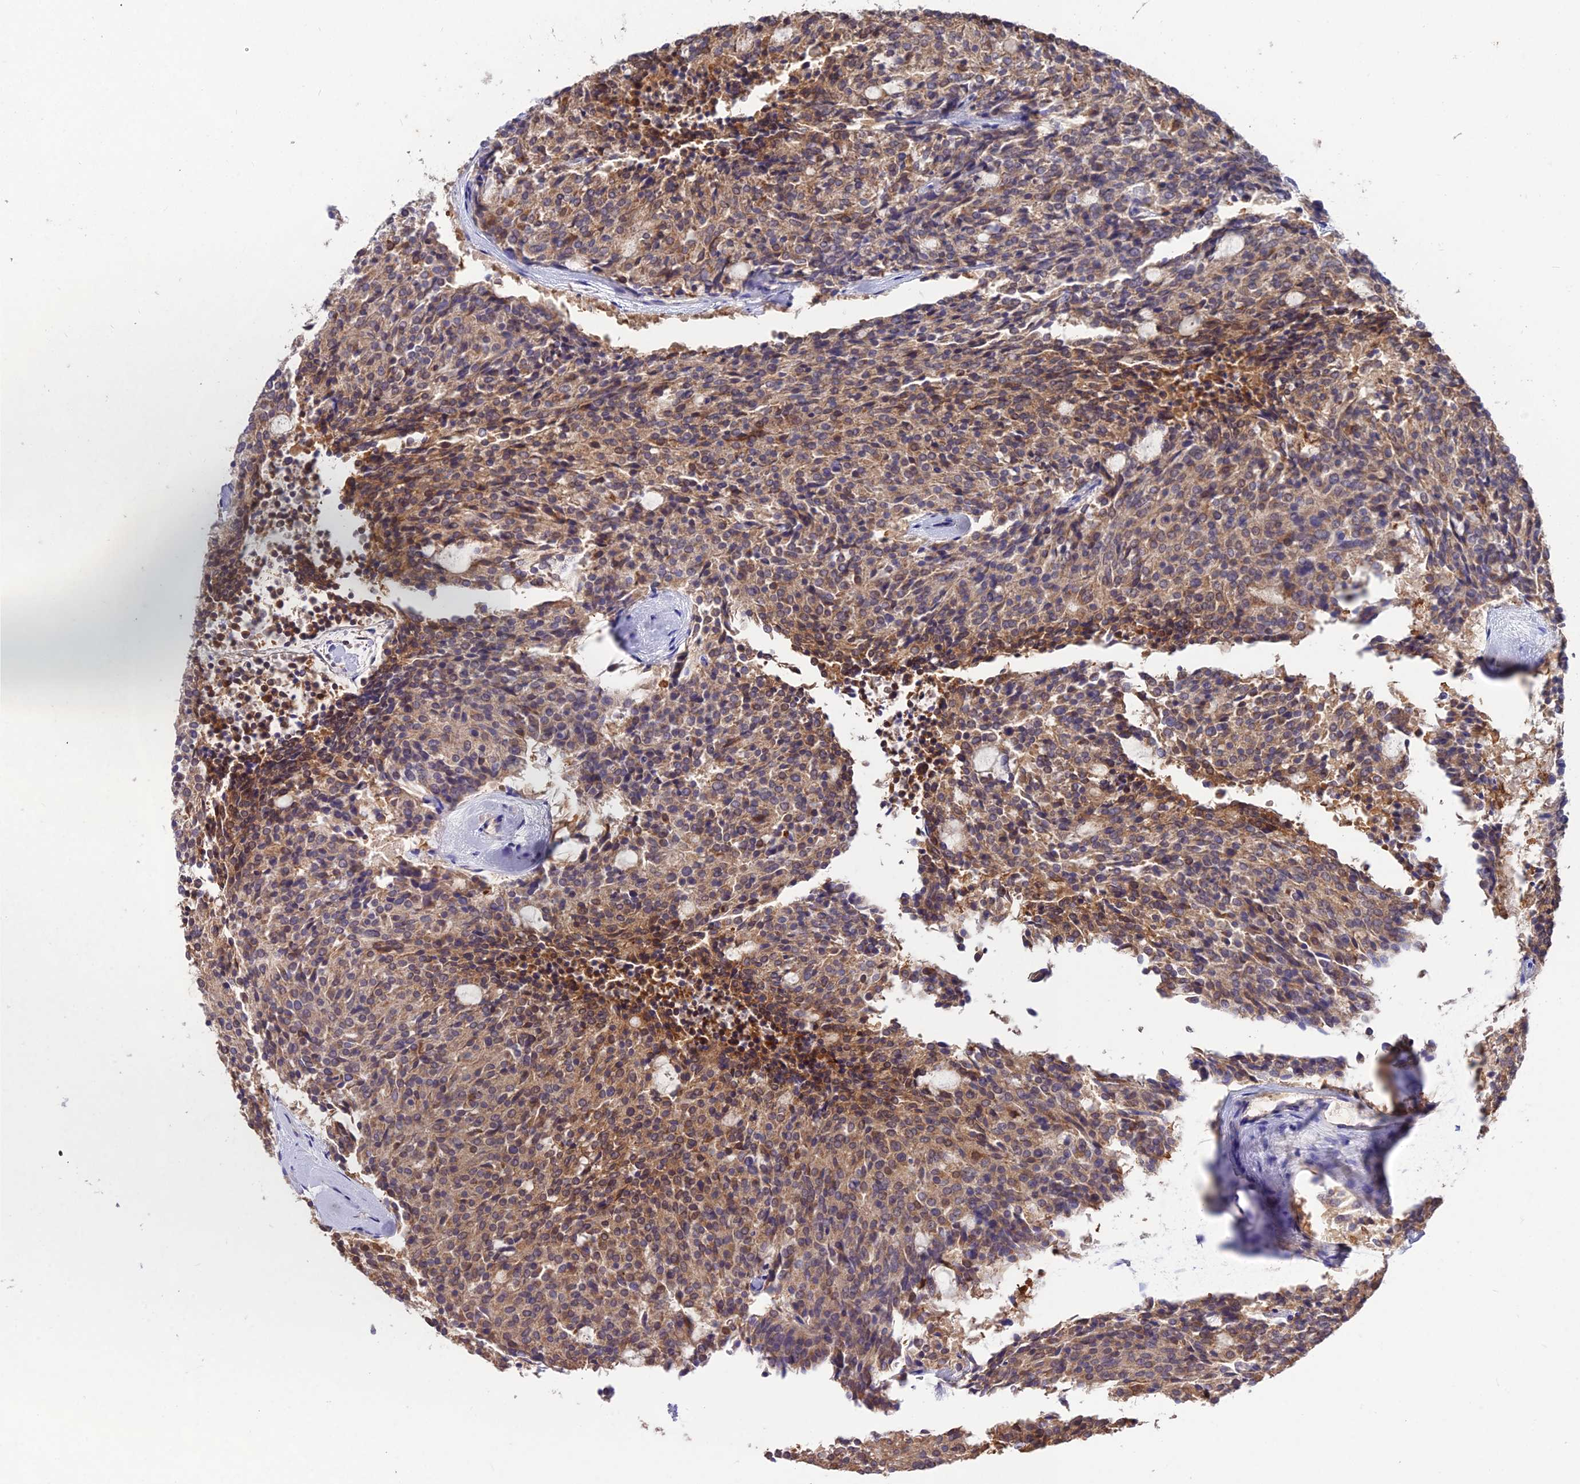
{"staining": {"intensity": "moderate", "quantity": ">75%", "location": "cytoplasmic/membranous,nuclear"}, "tissue": "carcinoid", "cell_type": "Tumor cells", "image_type": "cancer", "snomed": [{"axis": "morphology", "description": "Carcinoid, malignant, NOS"}, {"axis": "topography", "description": "Pancreas"}], "caption": "Protein staining of carcinoid tissue exhibits moderate cytoplasmic/membranous and nuclear positivity in approximately >75% of tumor cells. Immunohistochemistry (ihc) stains the protein in brown and the nuclei are stained blue.", "gene": "PGK1", "patient": {"sex": "female", "age": 54}}